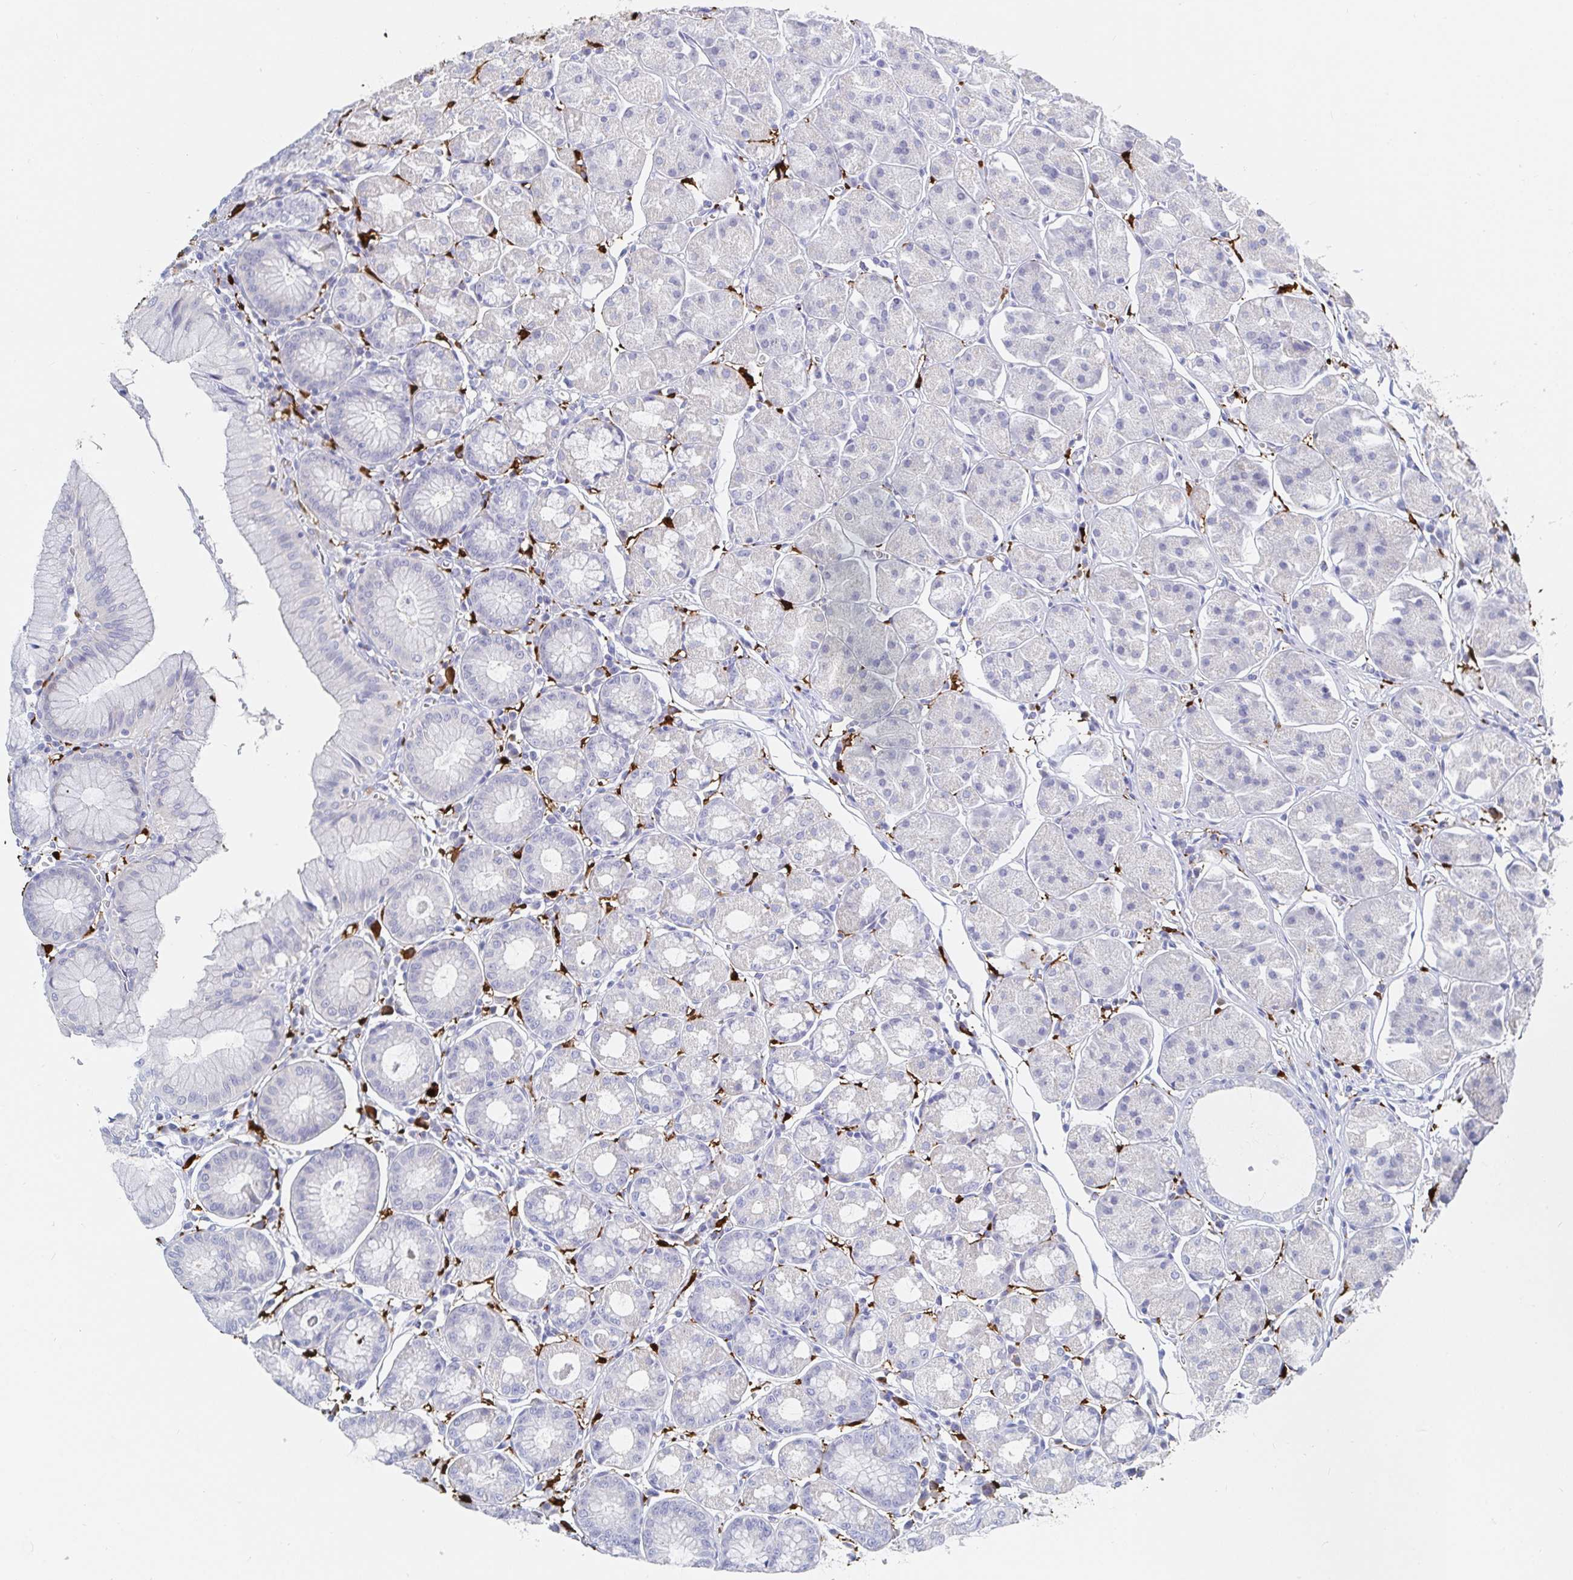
{"staining": {"intensity": "weak", "quantity": "<25%", "location": "cytoplasmic/membranous"}, "tissue": "stomach", "cell_type": "Glandular cells", "image_type": "normal", "snomed": [{"axis": "morphology", "description": "Normal tissue, NOS"}, {"axis": "topography", "description": "Stomach"}], "caption": "High power microscopy photomicrograph of an IHC image of benign stomach, revealing no significant expression in glandular cells. Brightfield microscopy of IHC stained with DAB (brown) and hematoxylin (blue), captured at high magnification.", "gene": "OR2A1", "patient": {"sex": "male", "age": 55}}